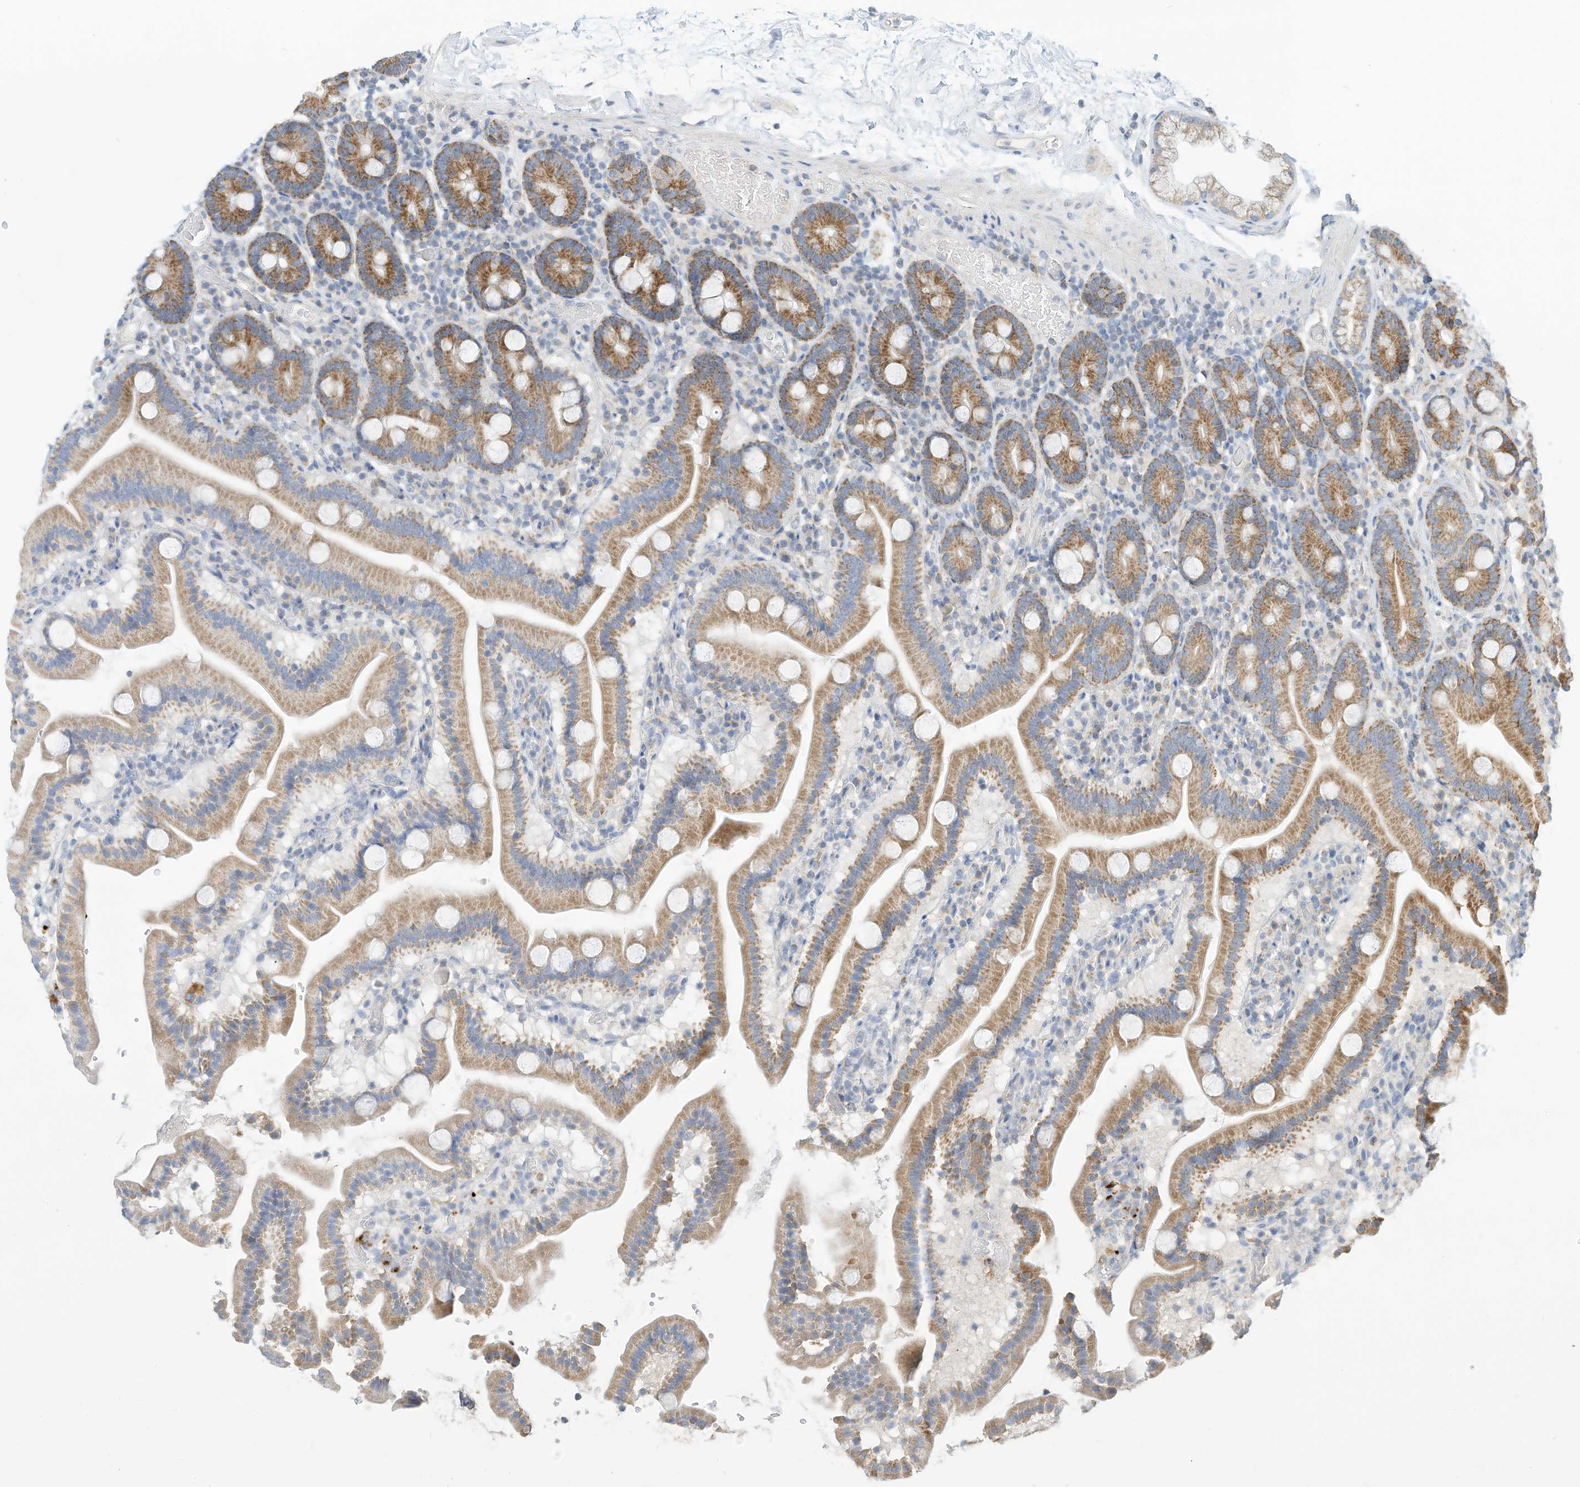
{"staining": {"intensity": "moderate", "quantity": ">75%", "location": "cytoplasmic/membranous"}, "tissue": "duodenum", "cell_type": "Glandular cells", "image_type": "normal", "snomed": [{"axis": "morphology", "description": "Normal tissue, NOS"}, {"axis": "topography", "description": "Duodenum"}], "caption": "A photomicrograph of human duodenum stained for a protein shows moderate cytoplasmic/membranous brown staining in glandular cells.", "gene": "RHOH", "patient": {"sex": "male", "age": 55}}